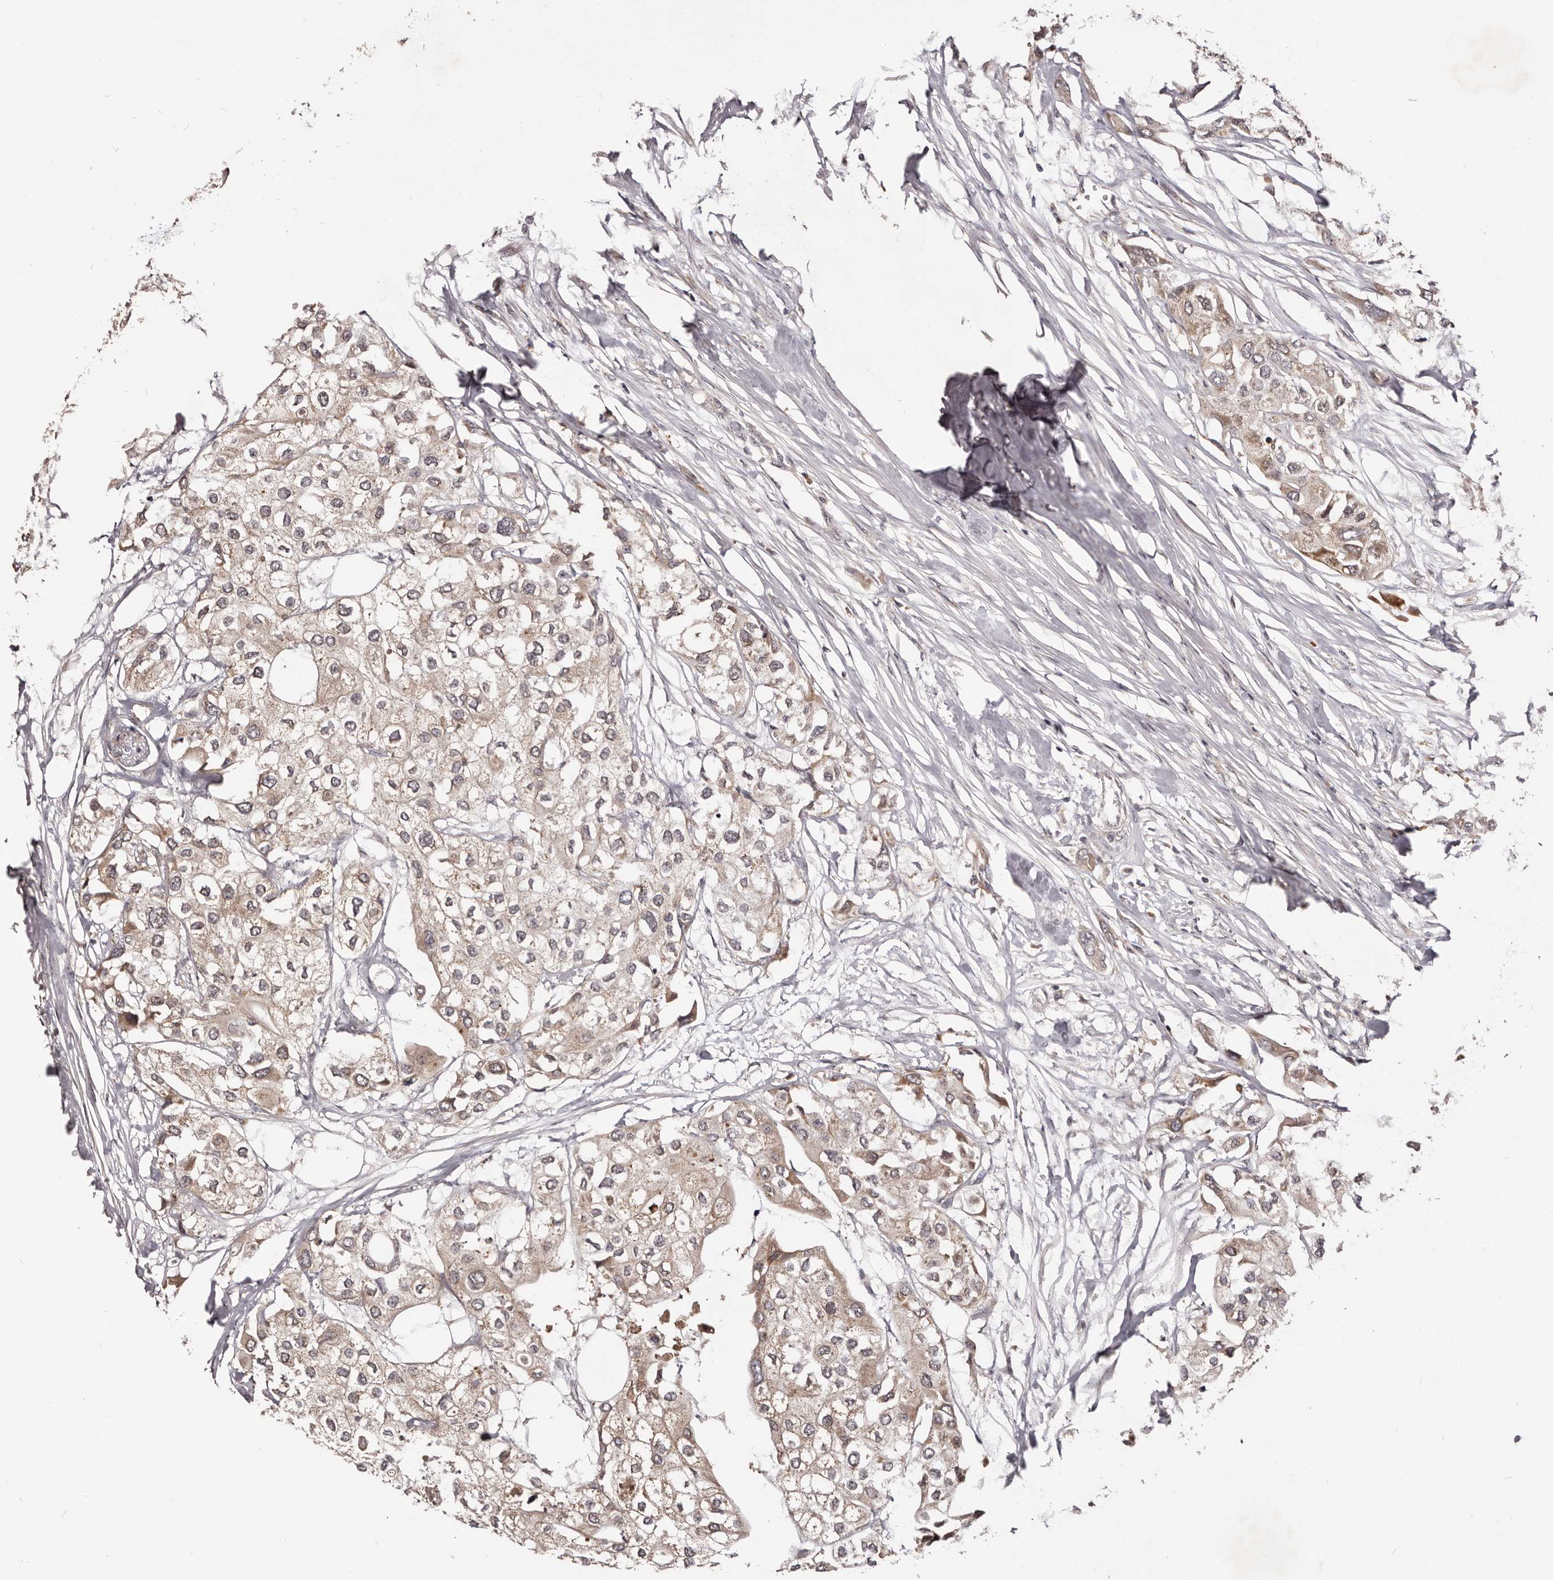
{"staining": {"intensity": "weak", "quantity": ">75%", "location": "cytoplasmic/membranous"}, "tissue": "urothelial cancer", "cell_type": "Tumor cells", "image_type": "cancer", "snomed": [{"axis": "morphology", "description": "Urothelial carcinoma, High grade"}, {"axis": "topography", "description": "Urinary bladder"}], "caption": "Tumor cells exhibit low levels of weak cytoplasmic/membranous expression in approximately >75% of cells in high-grade urothelial carcinoma.", "gene": "MDP1", "patient": {"sex": "male", "age": 64}}